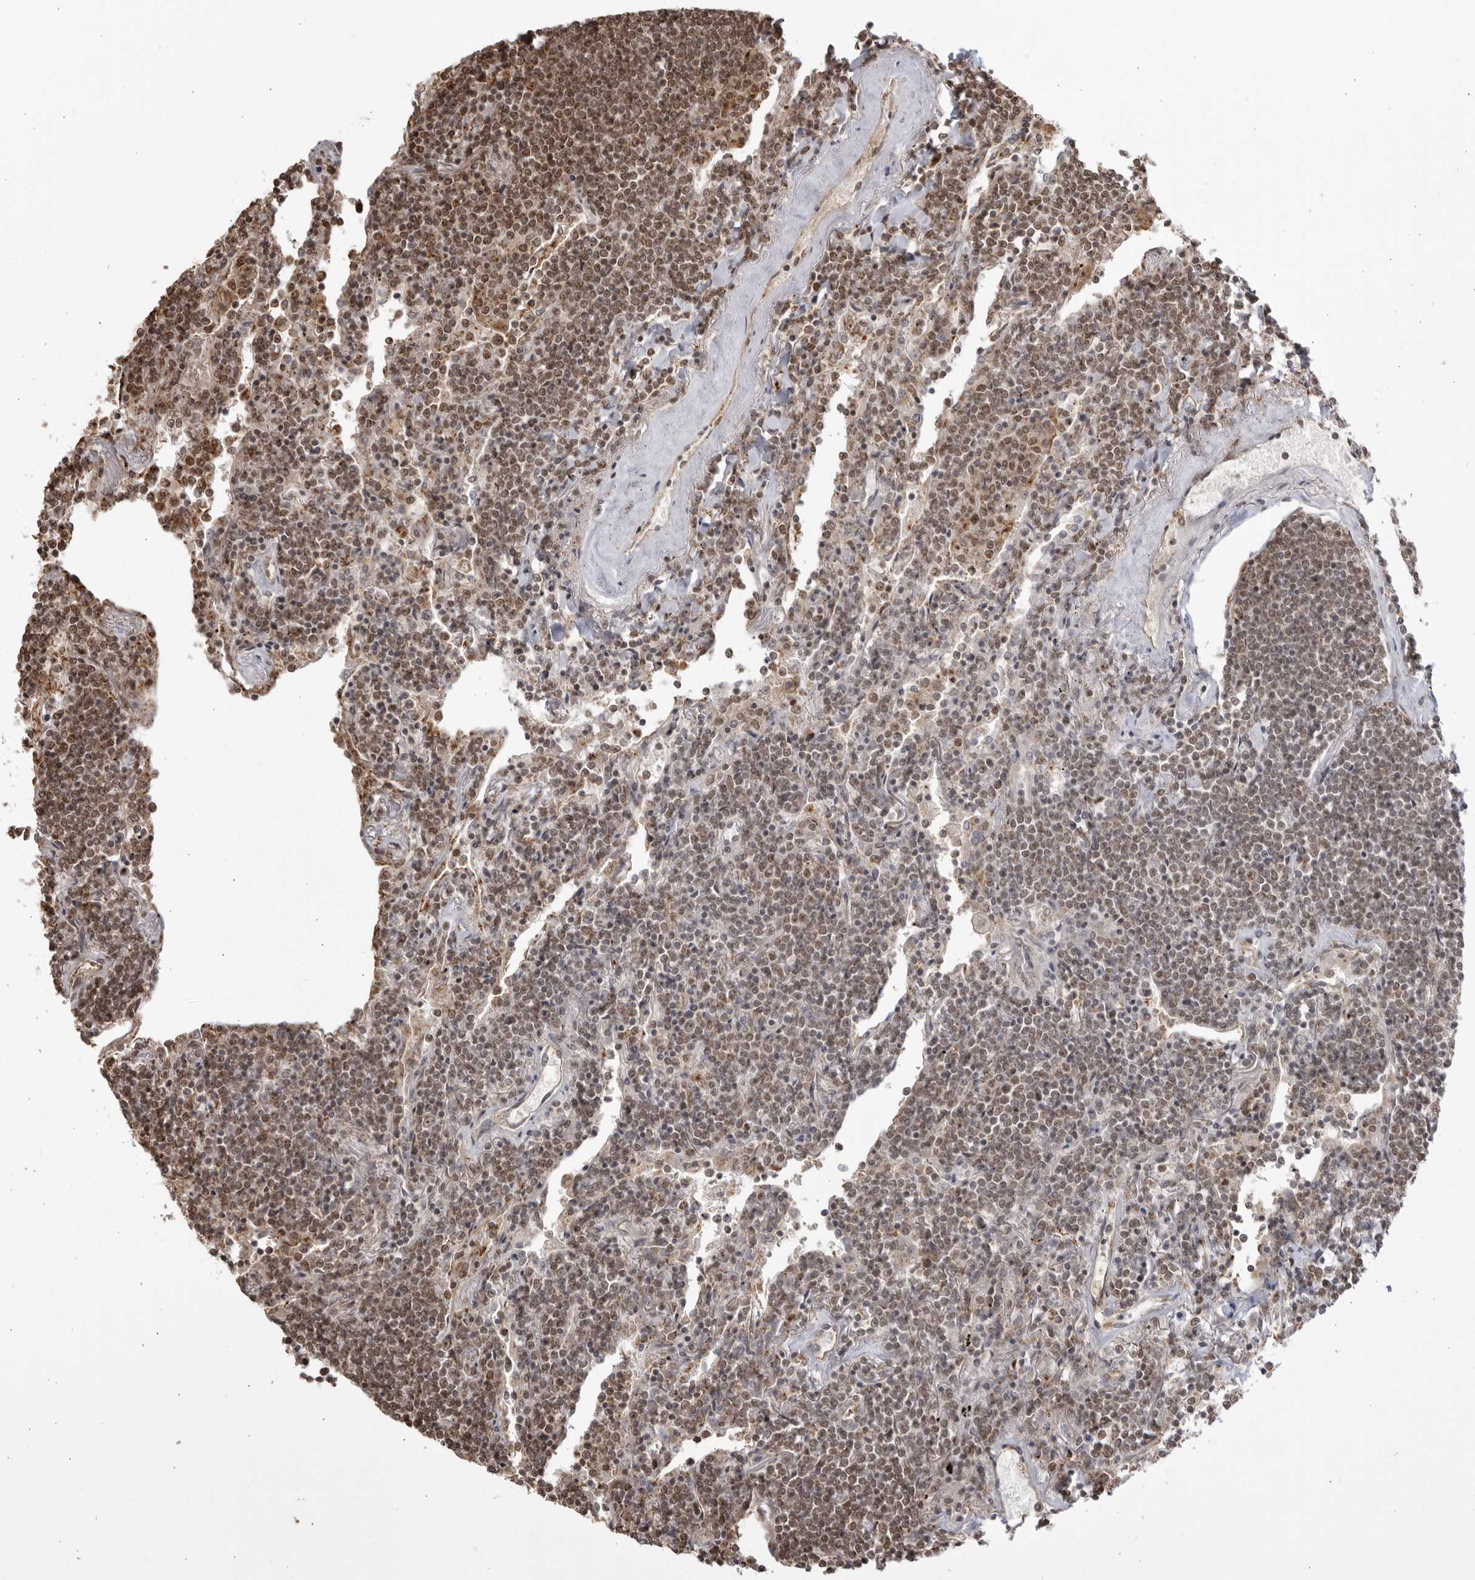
{"staining": {"intensity": "moderate", "quantity": "25%-75%", "location": "nuclear"}, "tissue": "lymphoma", "cell_type": "Tumor cells", "image_type": "cancer", "snomed": [{"axis": "morphology", "description": "Malignant lymphoma, non-Hodgkin's type, Low grade"}, {"axis": "topography", "description": "Lung"}], "caption": "Protein staining displays moderate nuclear positivity in about 25%-75% of tumor cells in low-grade malignant lymphoma, non-Hodgkin's type.", "gene": "TCF21", "patient": {"sex": "female", "age": 71}}